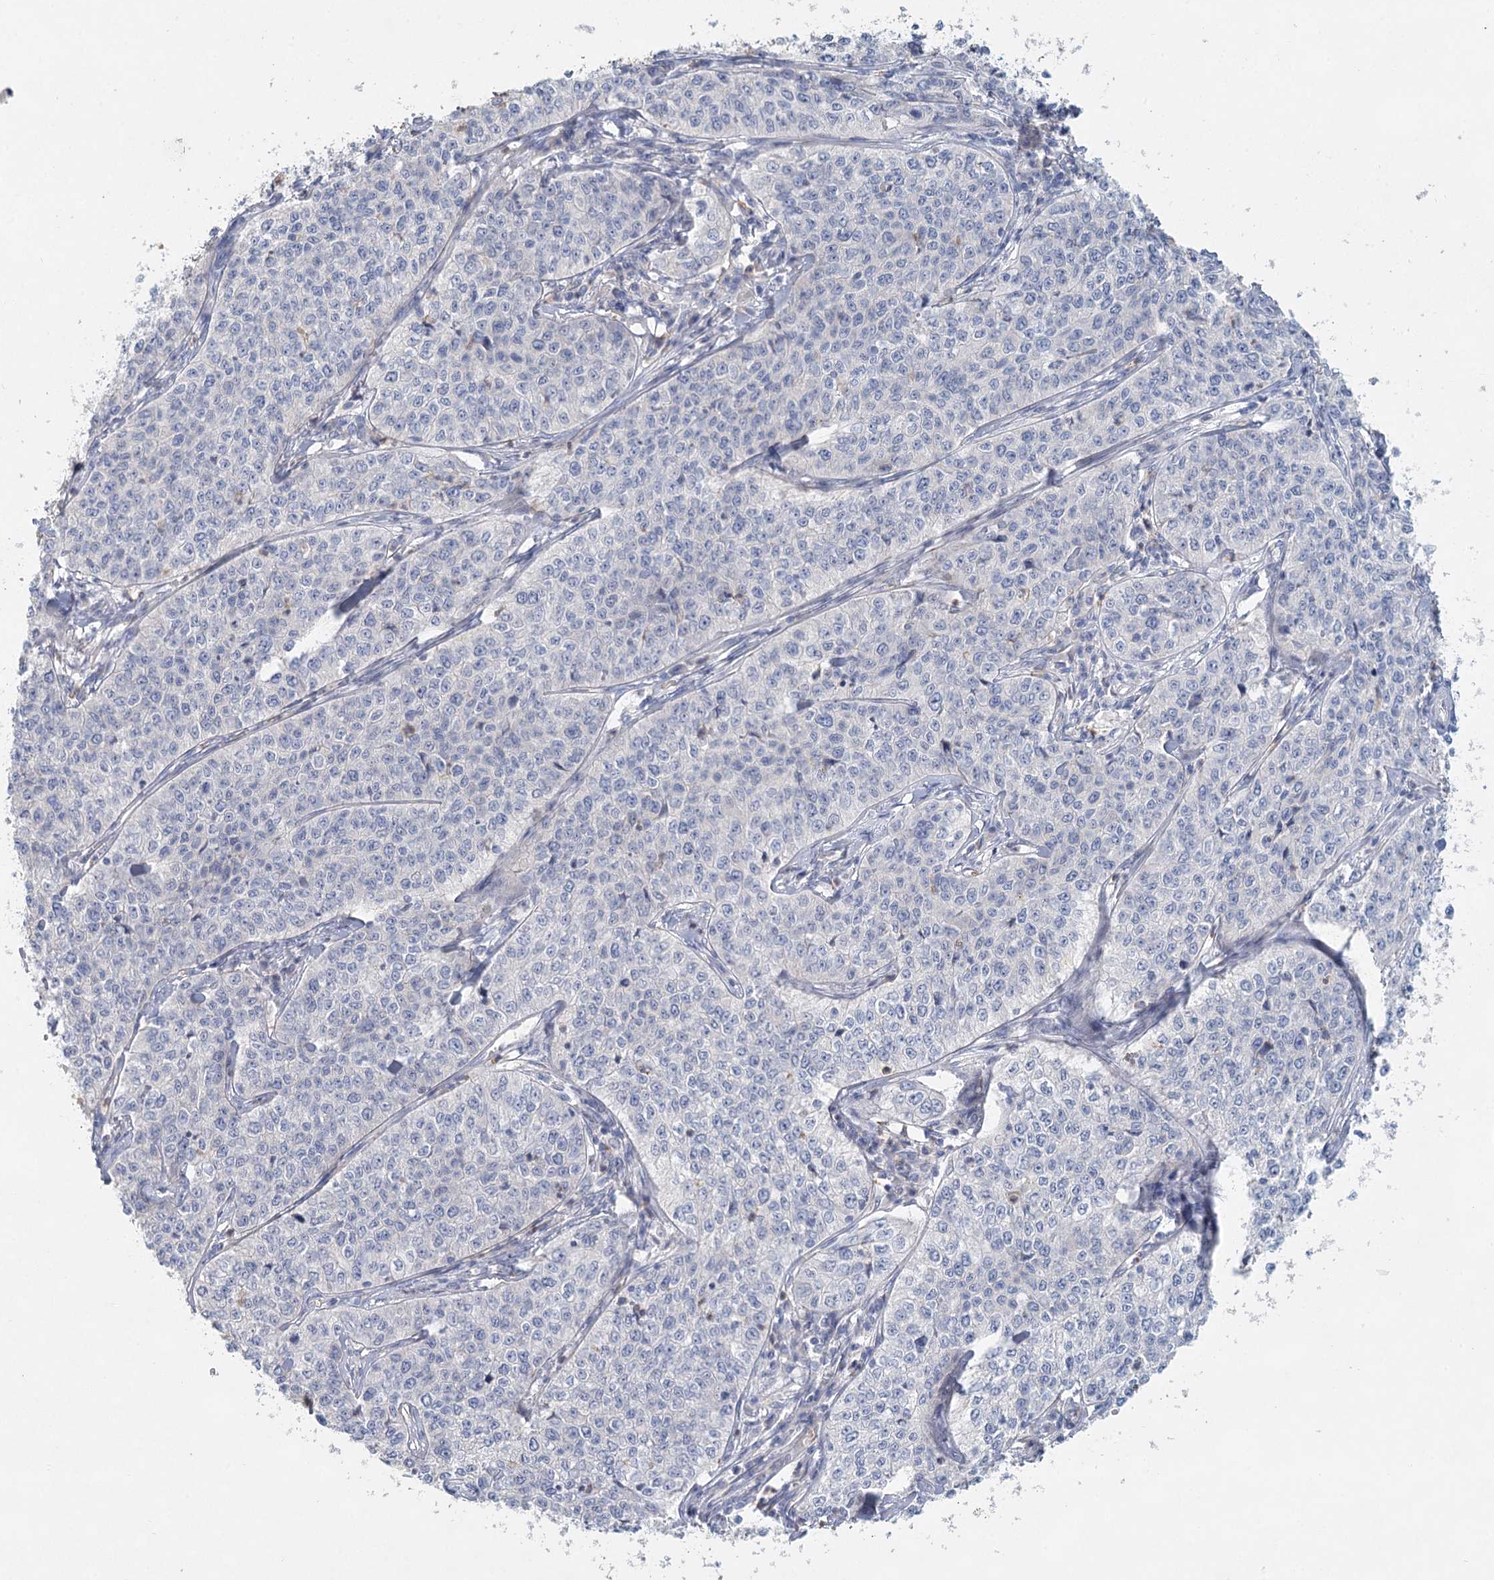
{"staining": {"intensity": "negative", "quantity": "none", "location": "none"}, "tissue": "cervical cancer", "cell_type": "Tumor cells", "image_type": "cancer", "snomed": [{"axis": "morphology", "description": "Squamous cell carcinoma, NOS"}, {"axis": "topography", "description": "Cervix"}], "caption": "Protein analysis of squamous cell carcinoma (cervical) shows no significant expression in tumor cells.", "gene": "MYL6B", "patient": {"sex": "female", "age": 35}}